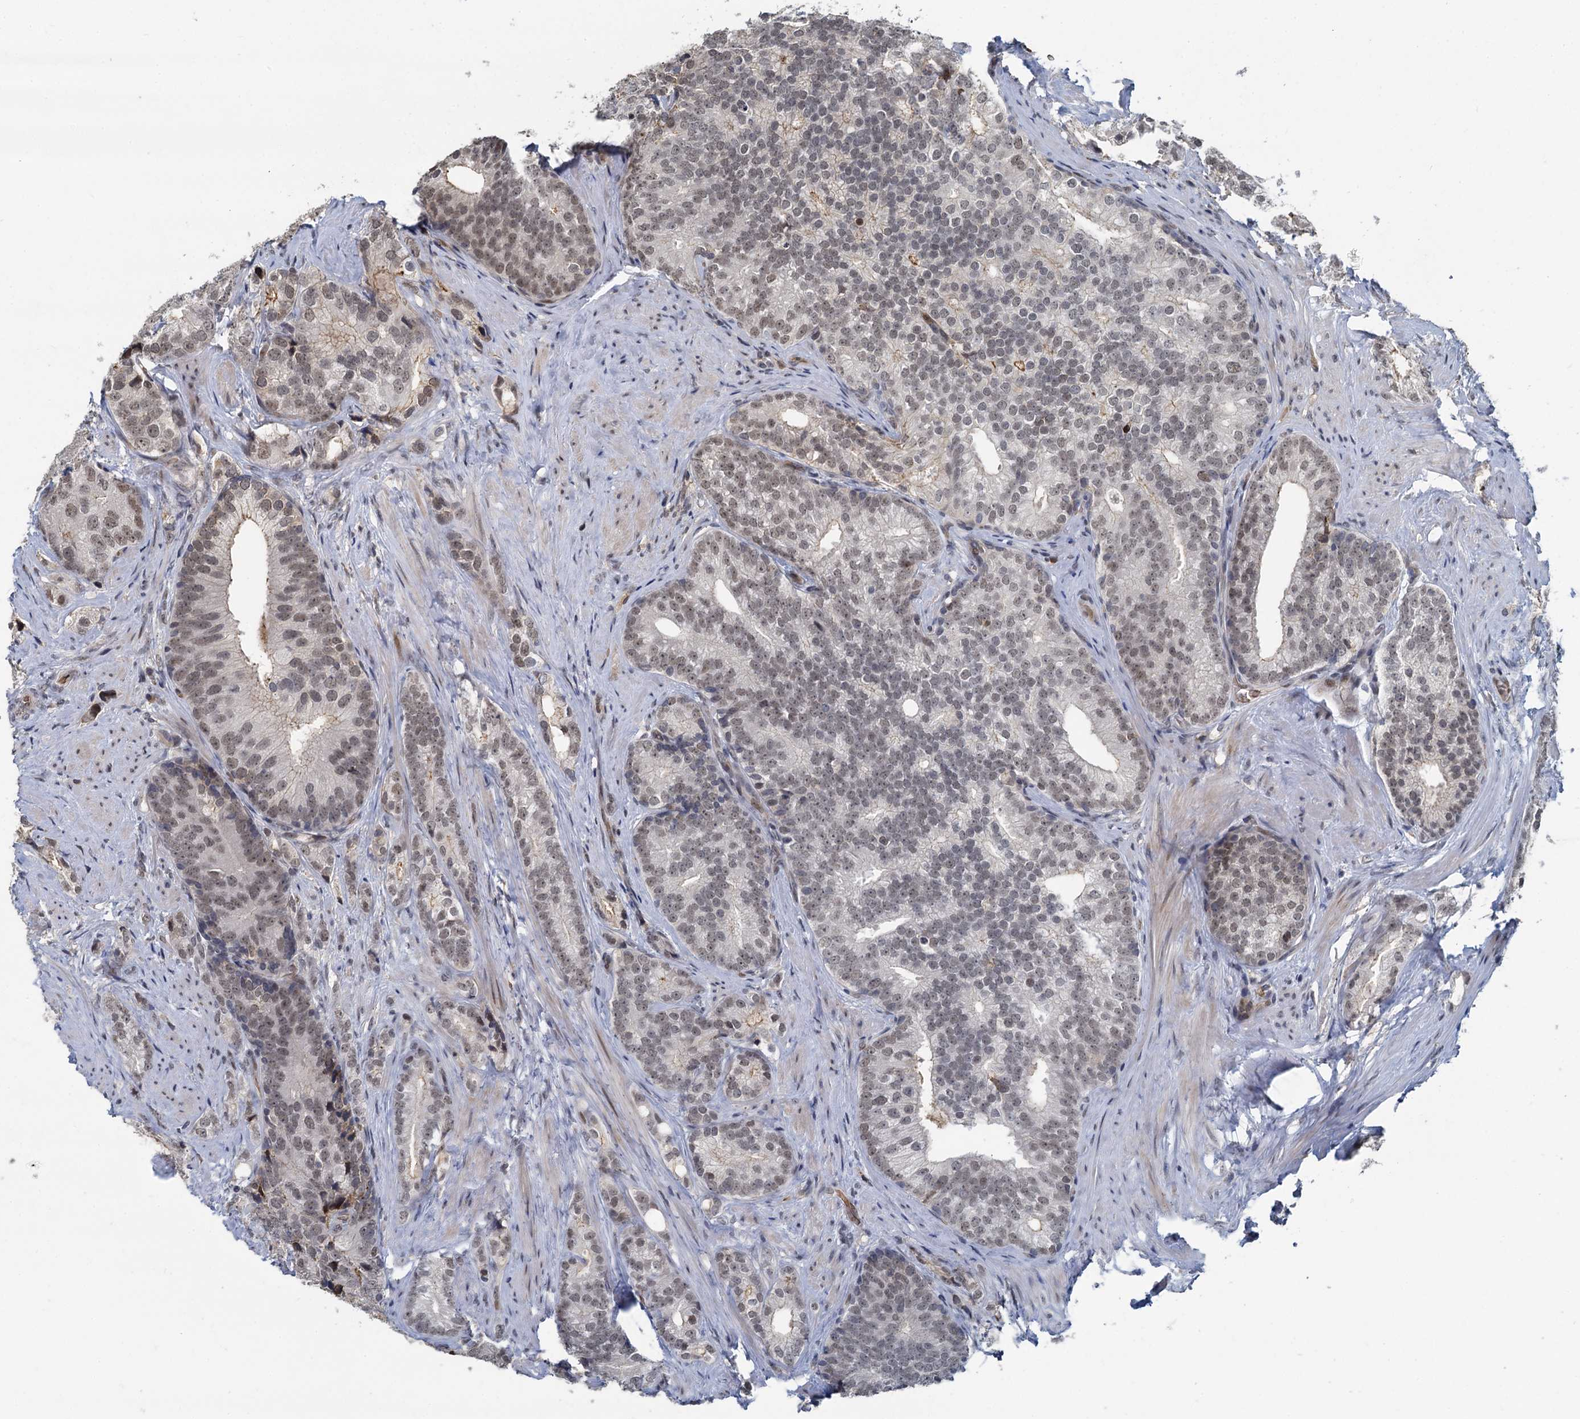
{"staining": {"intensity": "weak", "quantity": ">75%", "location": "nuclear"}, "tissue": "prostate cancer", "cell_type": "Tumor cells", "image_type": "cancer", "snomed": [{"axis": "morphology", "description": "Adenocarcinoma, Low grade"}, {"axis": "topography", "description": "Prostate"}], "caption": "Tumor cells display low levels of weak nuclear positivity in about >75% of cells in human prostate cancer. (DAB = brown stain, brightfield microscopy at high magnification).", "gene": "FANCI", "patient": {"sex": "male", "age": 71}}